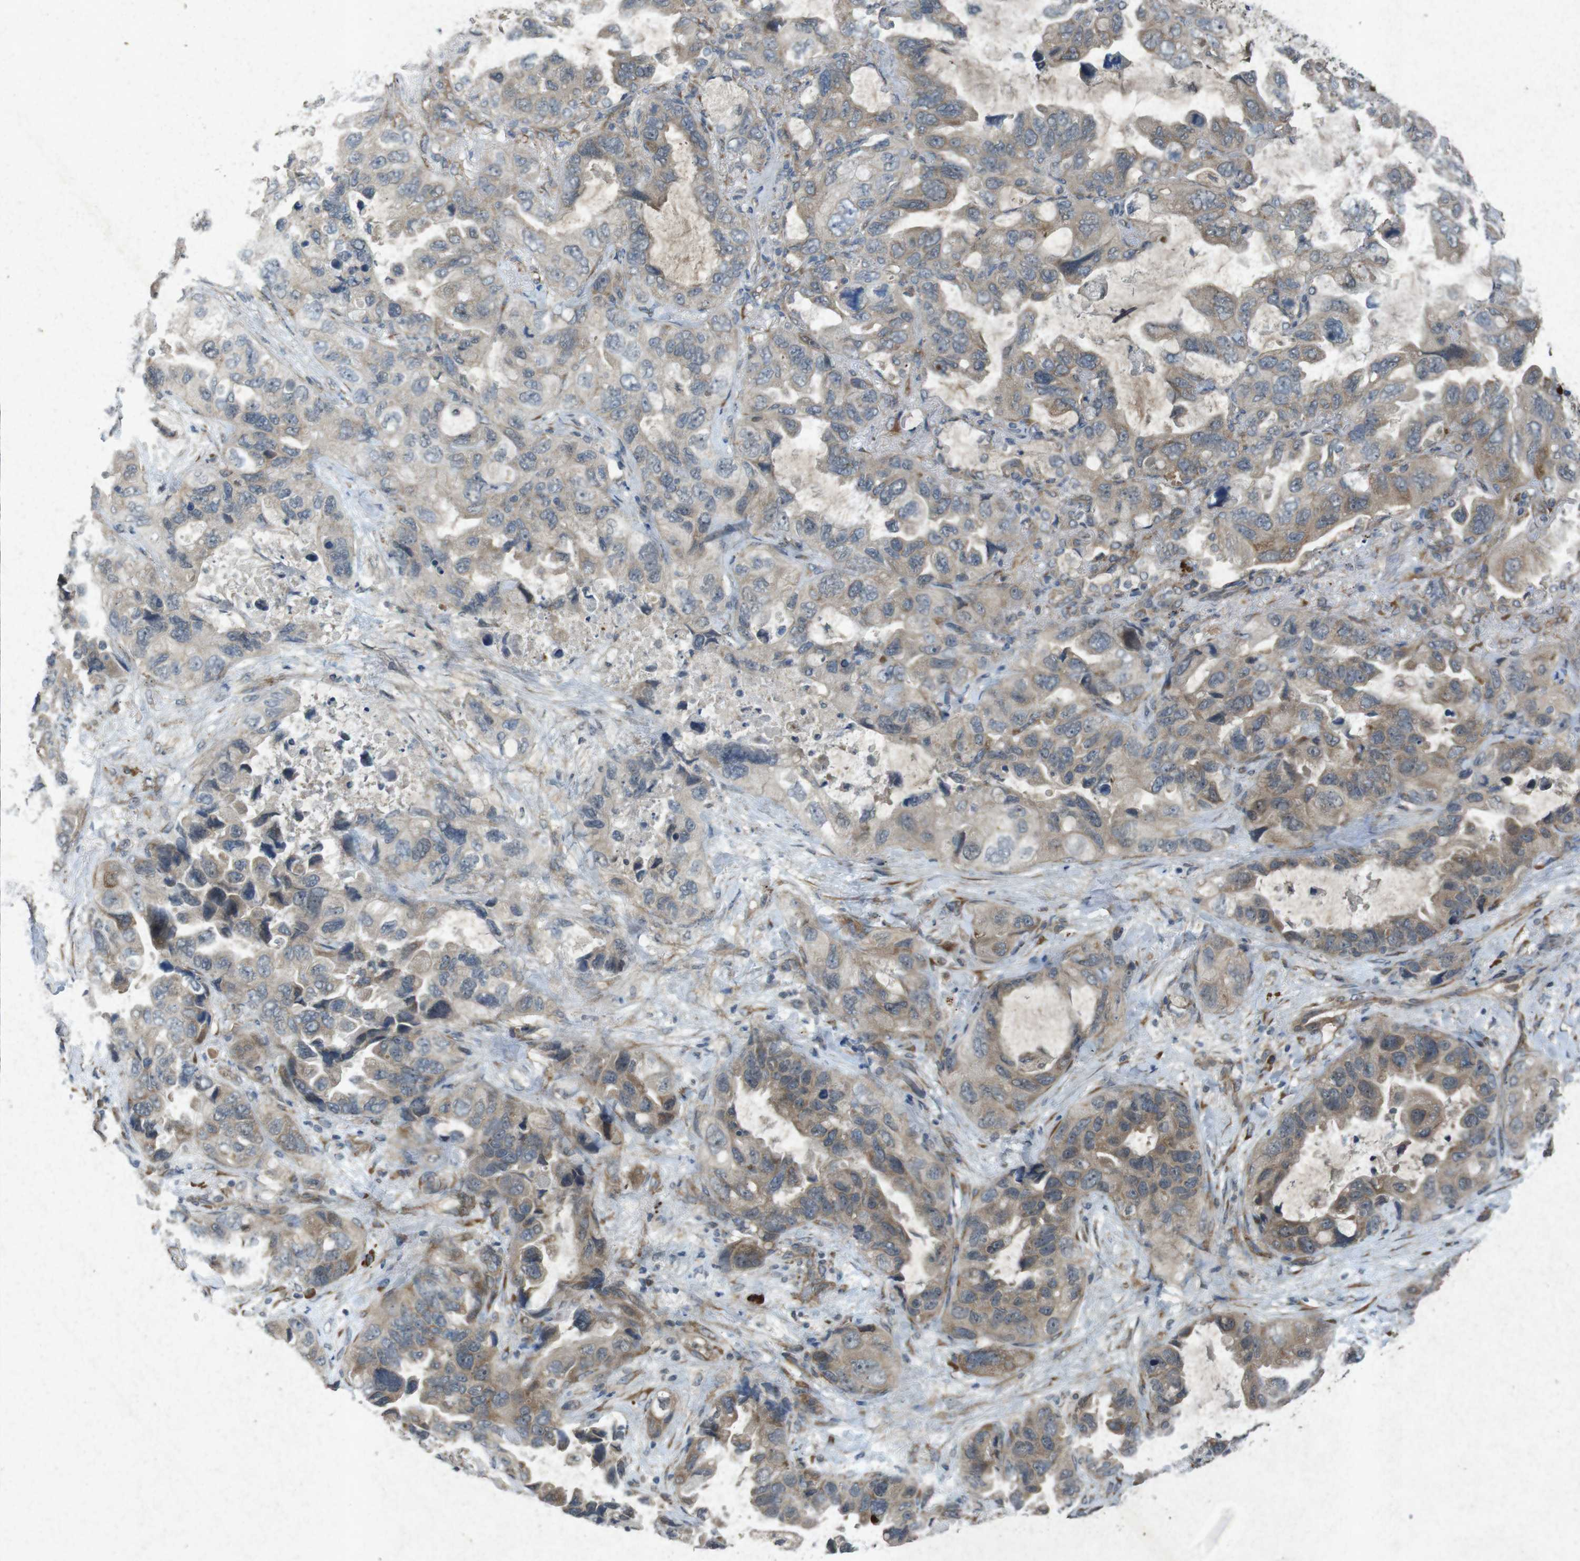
{"staining": {"intensity": "weak", "quantity": ">75%", "location": "cytoplasmic/membranous"}, "tissue": "lung cancer", "cell_type": "Tumor cells", "image_type": "cancer", "snomed": [{"axis": "morphology", "description": "Squamous cell carcinoma, NOS"}, {"axis": "topography", "description": "Lung"}], "caption": "The micrograph exhibits a brown stain indicating the presence of a protein in the cytoplasmic/membranous of tumor cells in lung cancer.", "gene": "FLCN", "patient": {"sex": "female", "age": 73}}